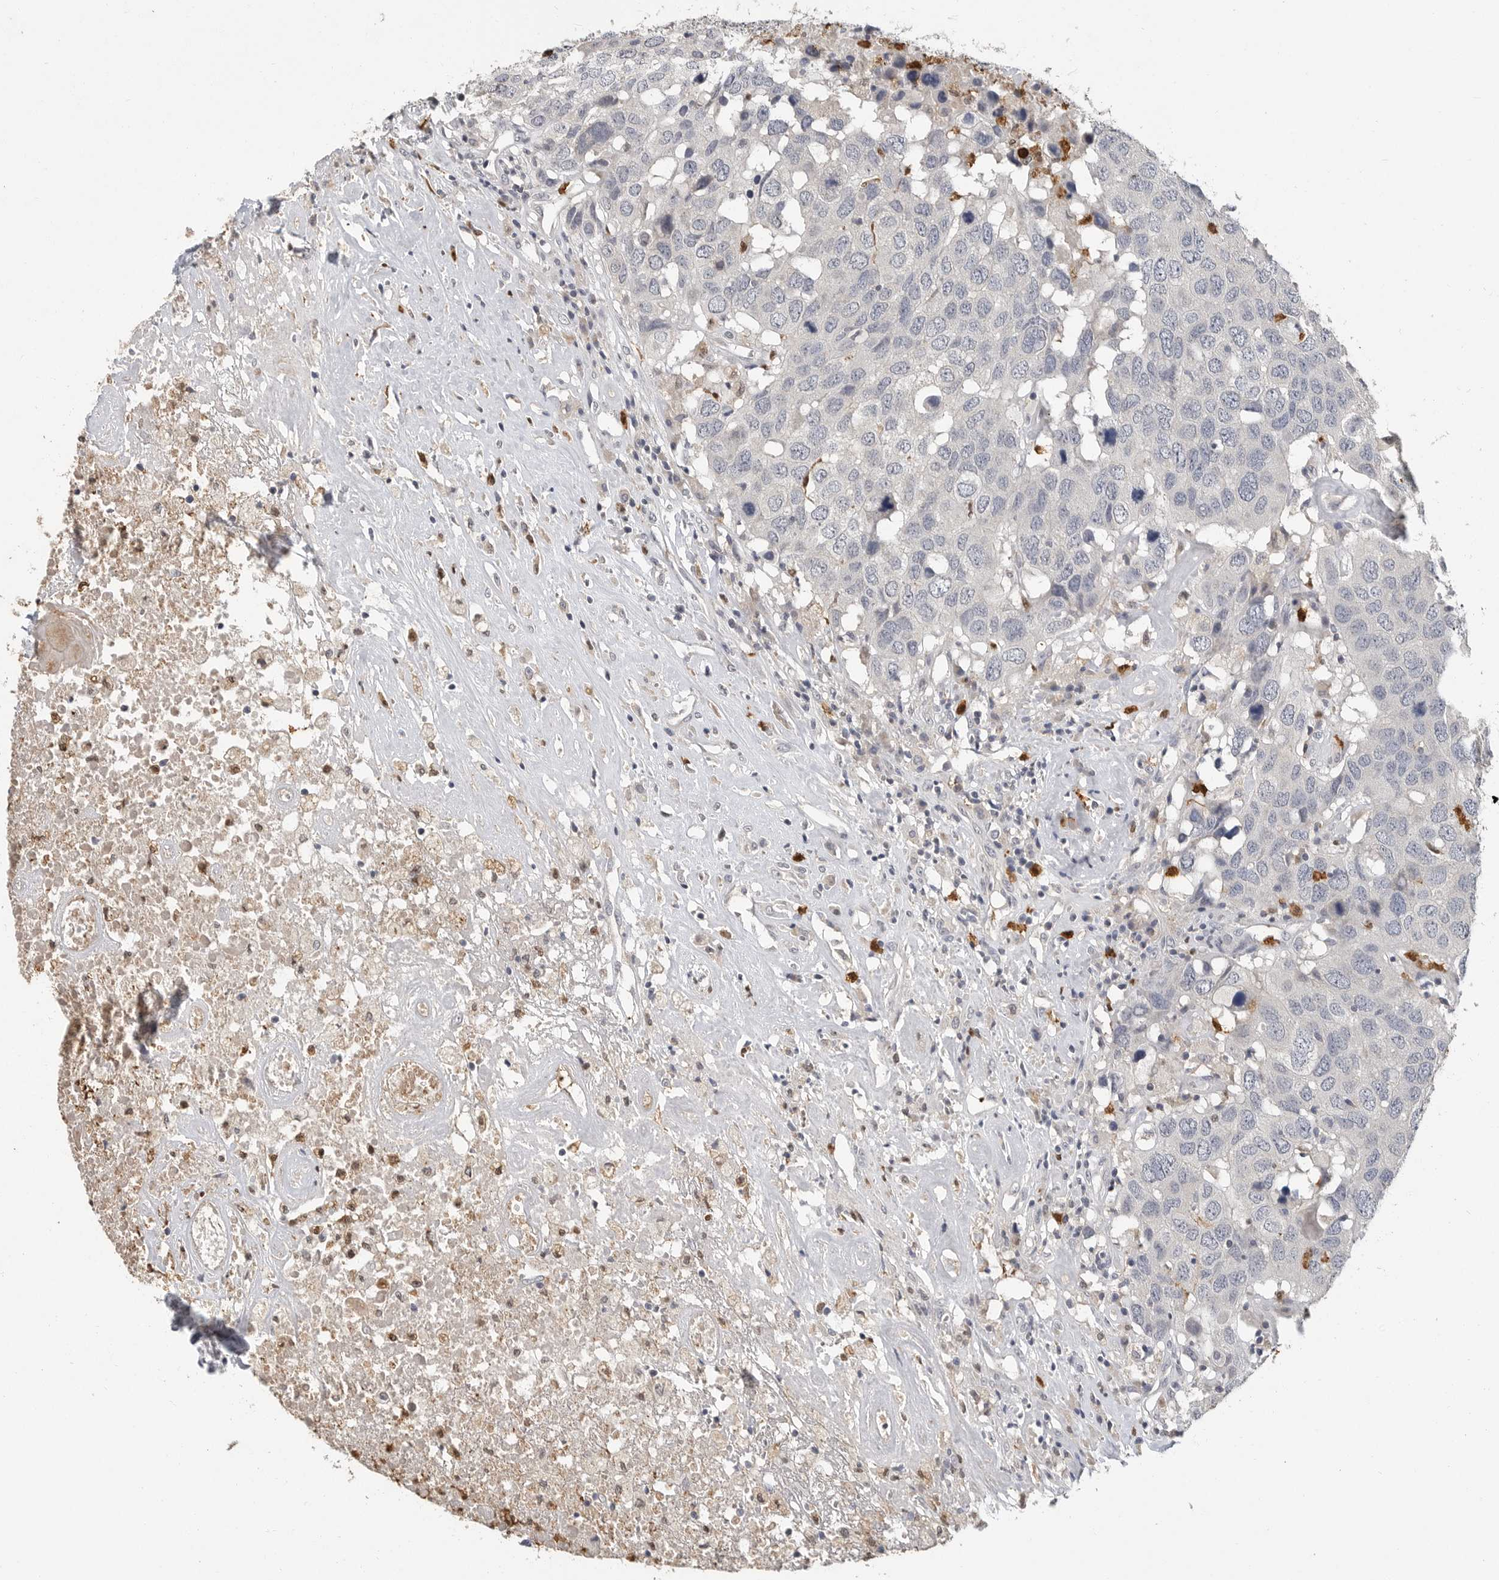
{"staining": {"intensity": "negative", "quantity": "none", "location": "none"}, "tissue": "head and neck cancer", "cell_type": "Tumor cells", "image_type": "cancer", "snomed": [{"axis": "morphology", "description": "Squamous cell carcinoma, NOS"}, {"axis": "topography", "description": "Head-Neck"}], "caption": "This is an IHC micrograph of human head and neck cancer. There is no staining in tumor cells.", "gene": "LTBR", "patient": {"sex": "male", "age": 66}}